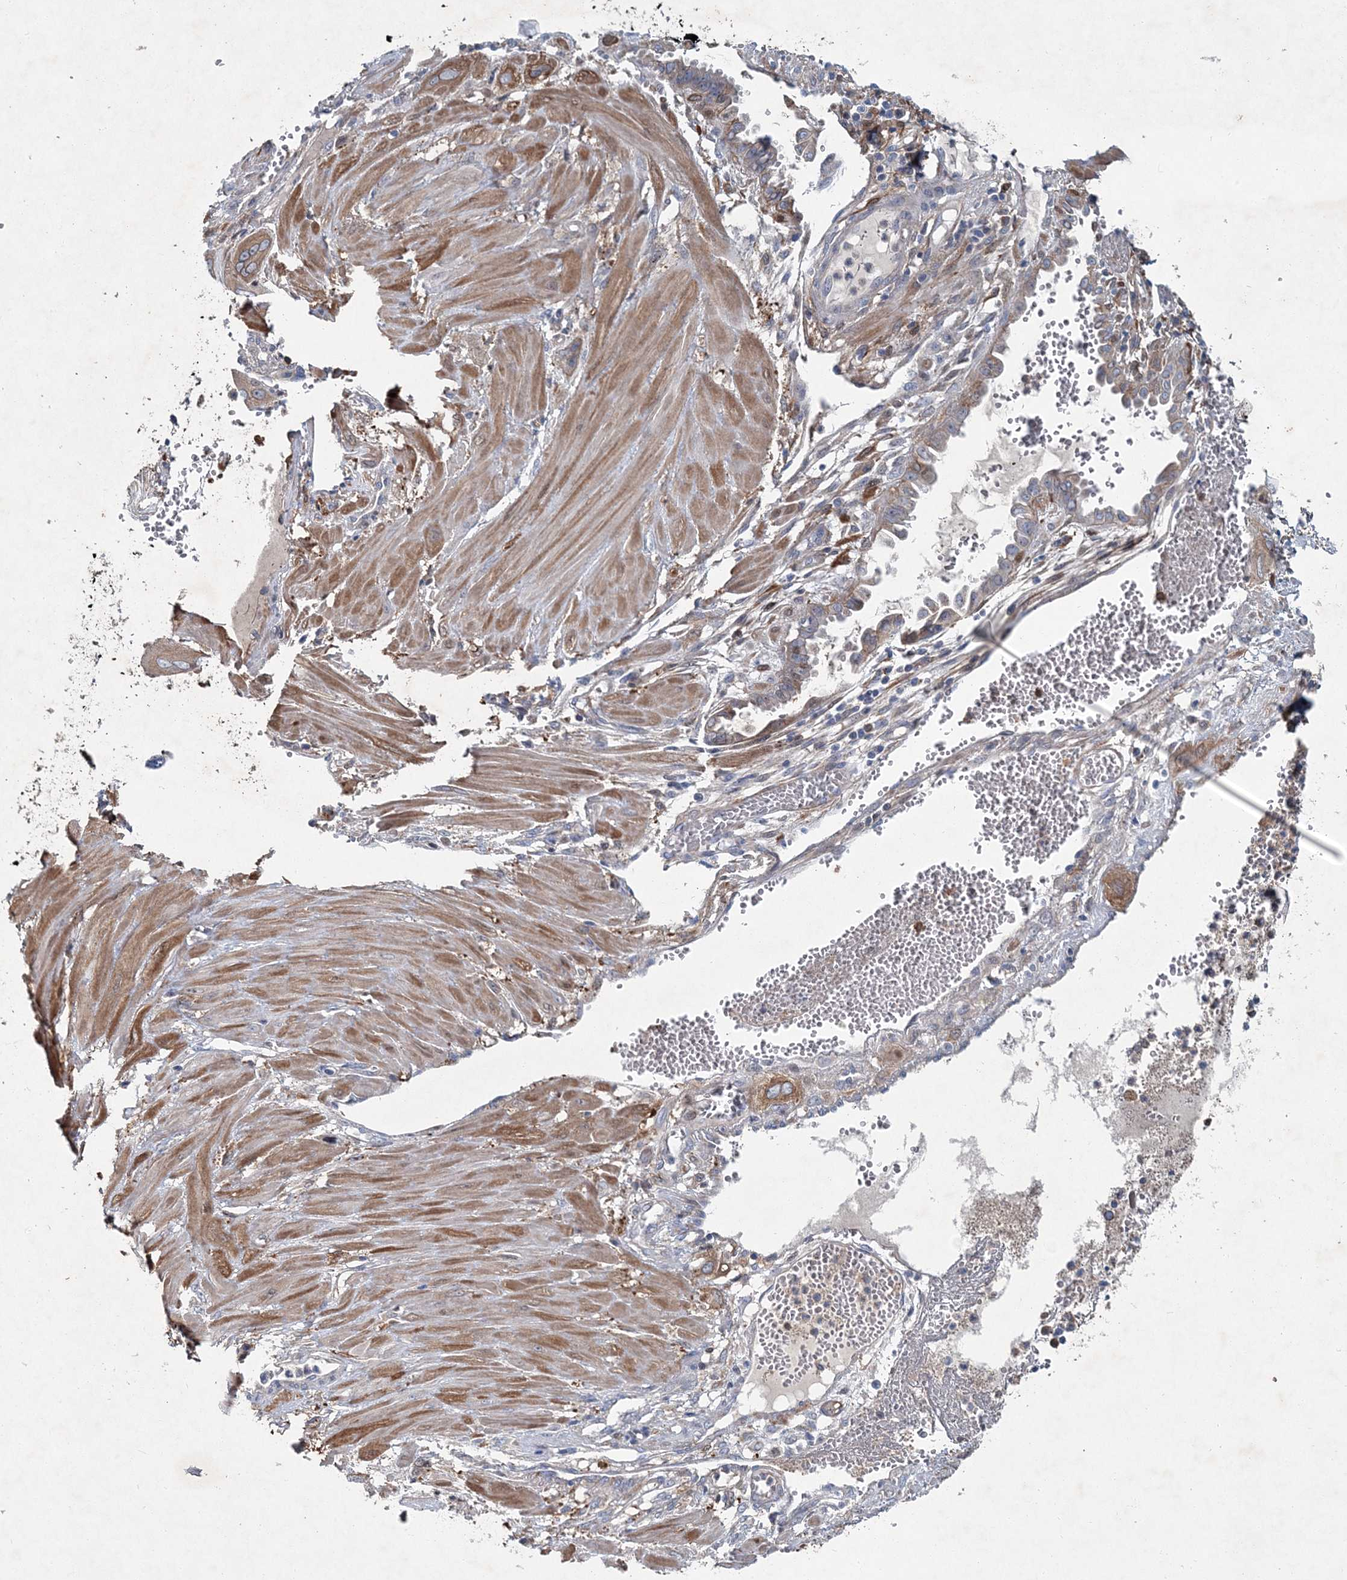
{"staining": {"intensity": "moderate", "quantity": ">75%", "location": "cytoplasmic/membranous"}, "tissue": "cervical cancer", "cell_type": "Tumor cells", "image_type": "cancer", "snomed": [{"axis": "morphology", "description": "Squamous cell carcinoma, NOS"}, {"axis": "topography", "description": "Cervix"}], "caption": "Cervical squamous cell carcinoma was stained to show a protein in brown. There is medium levels of moderate cytoplasmic/membranous positivity in approximately >75% of tumor cells. The staining was performed using DAB (3,3'-diaminobenzidine), with brown indicating positive protein expression. Nuclei are stained blue with hematoxylin.", "gene": "SPOPL", "patient": {"sex": "female", "age": 34}}